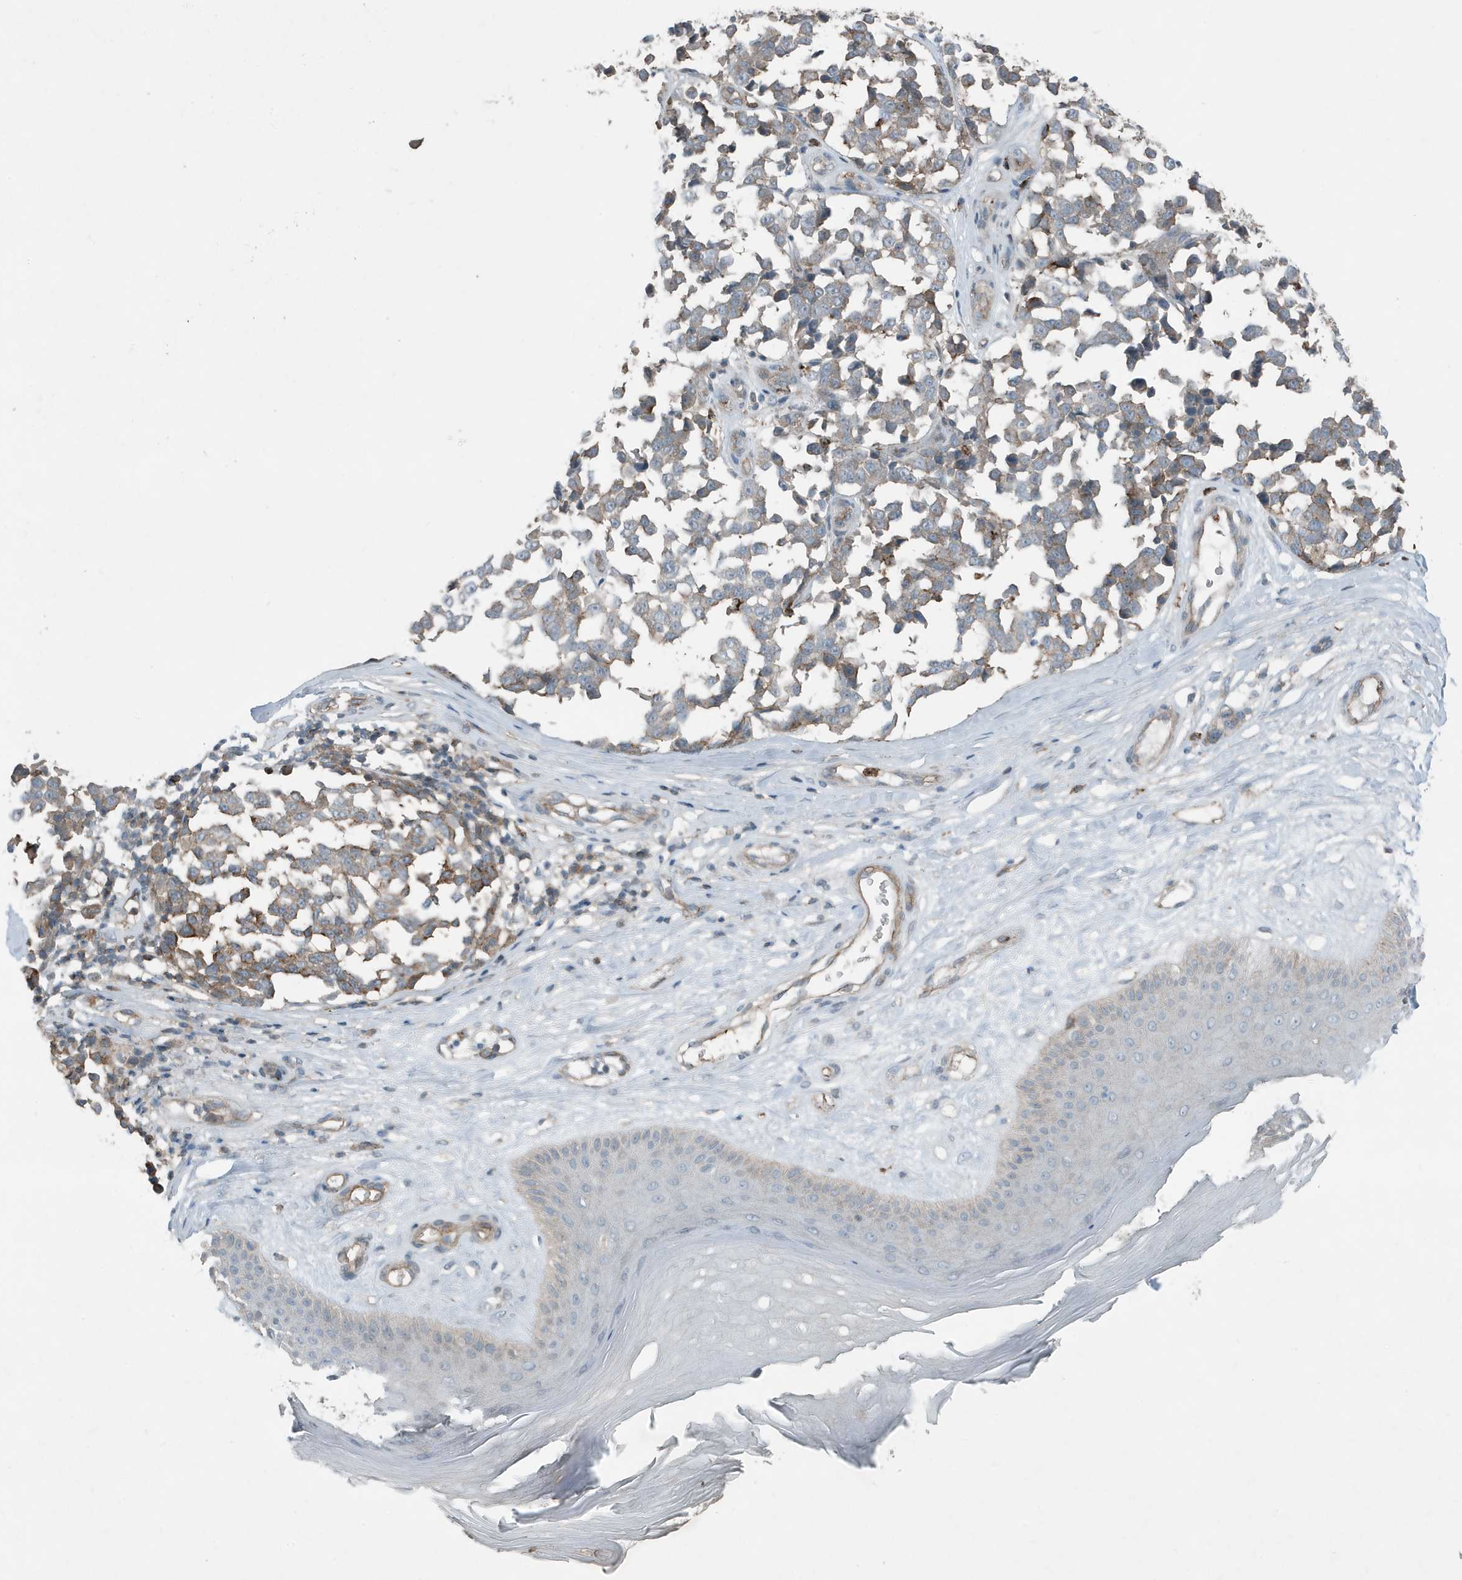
{"staining": {"intensity": "moderate", "quantity": "25%-75%", "location": "cytoplasmic/membranous"}, "tissue": "melanoma", "cell_type": "Tumor cells", "image_type": "cancer", "snomed": [{"axis": "morphology", "description": "Malignant melanoma, NOS"}, {"axis": "topography", "description": "Skin"}], "caption": "Malignant melanoma tissue shows moderate cytoplasmic/membranous positivity in approximately 25%-75% of tumor cells, visualized by immunohistochemistry.", "gene": "DAPP1", "patient": {"sex": "female", "age": 64}}